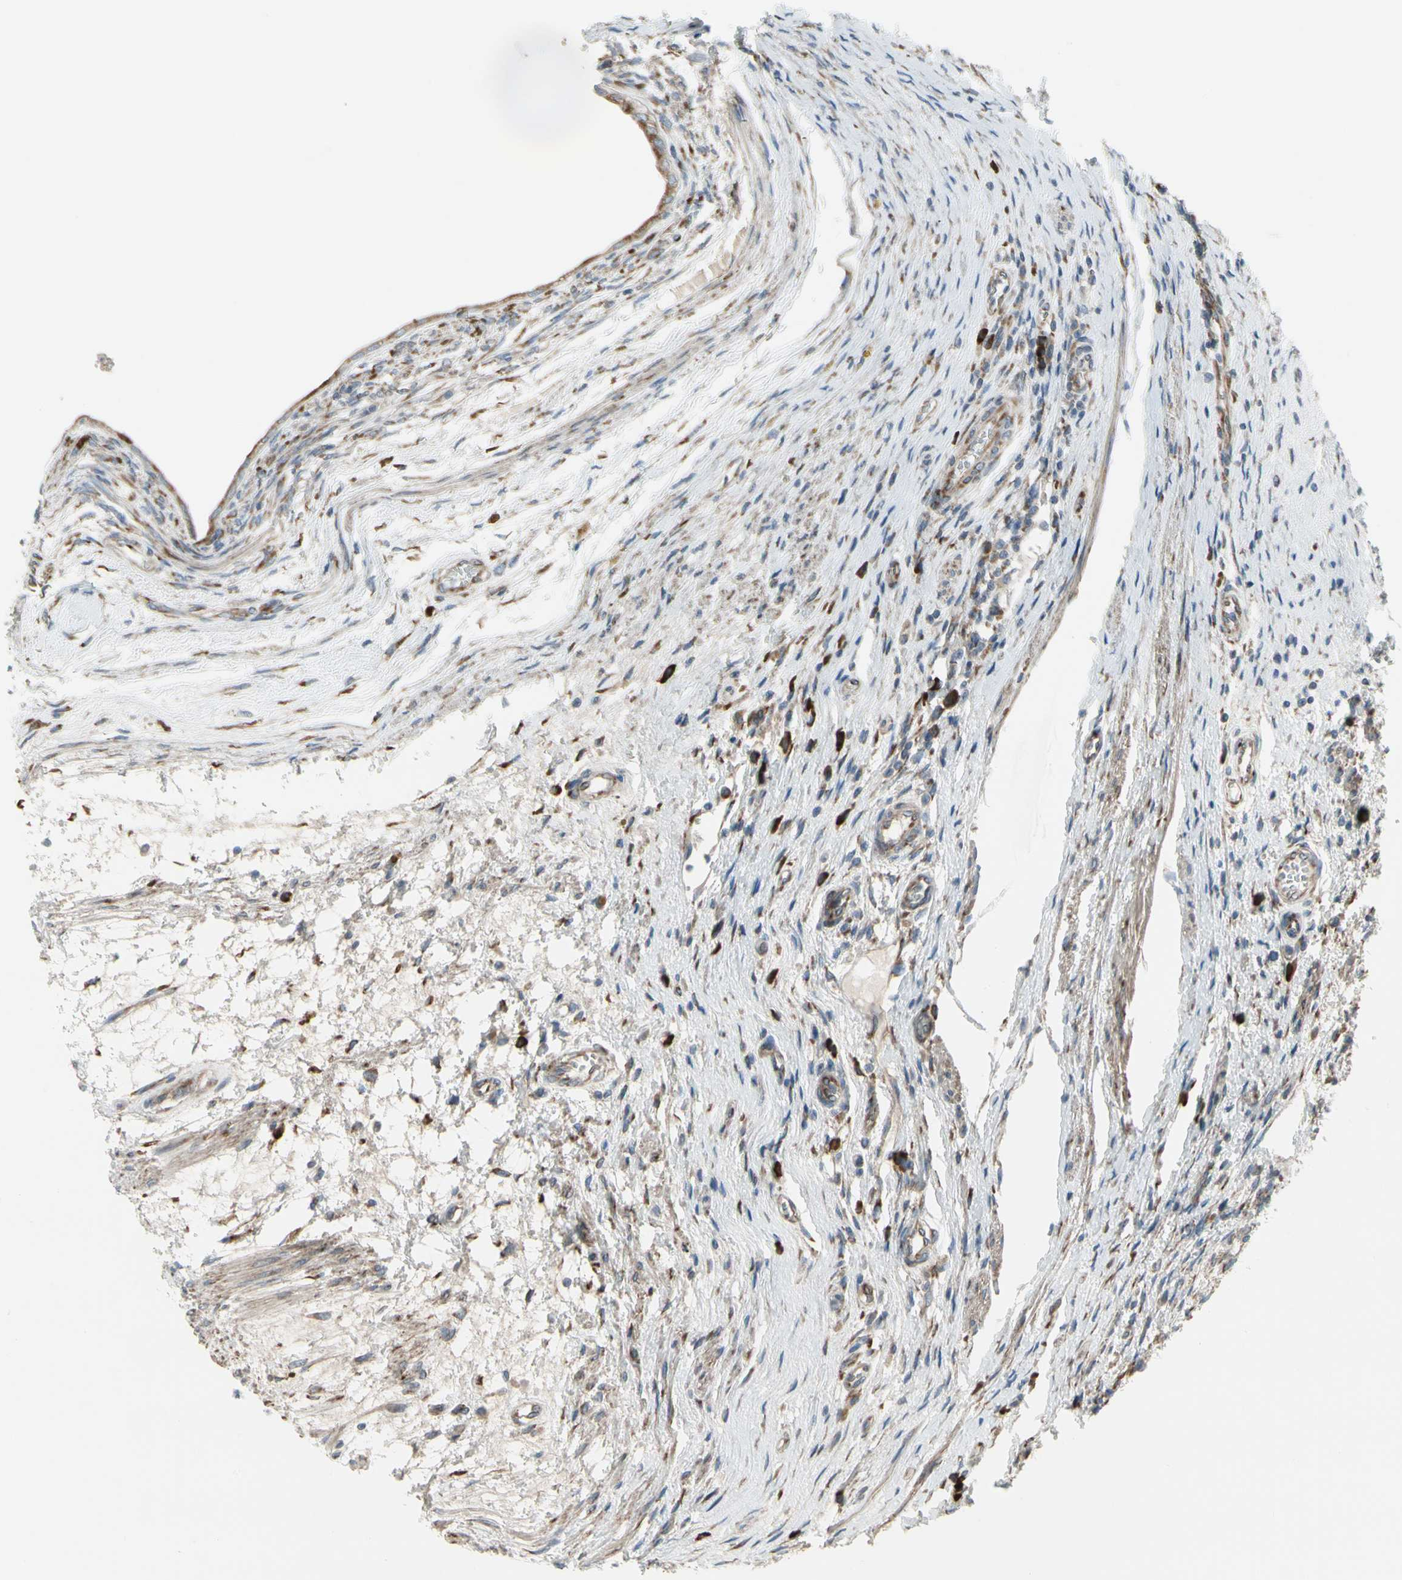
{"staining": {"intensity": "weak", "quantity": ">75%", "location": "cytoplasmic/membranous"}, "tissue": "testis cancer", "cell_type": "Tumor cells", "image_type": "cancer", "snomed": [{"axis": "morphology", "description": "Carcinoma, Embryonal, NOS"}, {"axis": "topography", "description": "Testis"}], "caption": "This image exhibits IHC staining of testis embryonal carcinoma, with low weak cytoplasmic/membranous expression in about >75% of tumor cells.", "gene": "FNDC3A", "patient": {"sex": "male", "age": 26}}